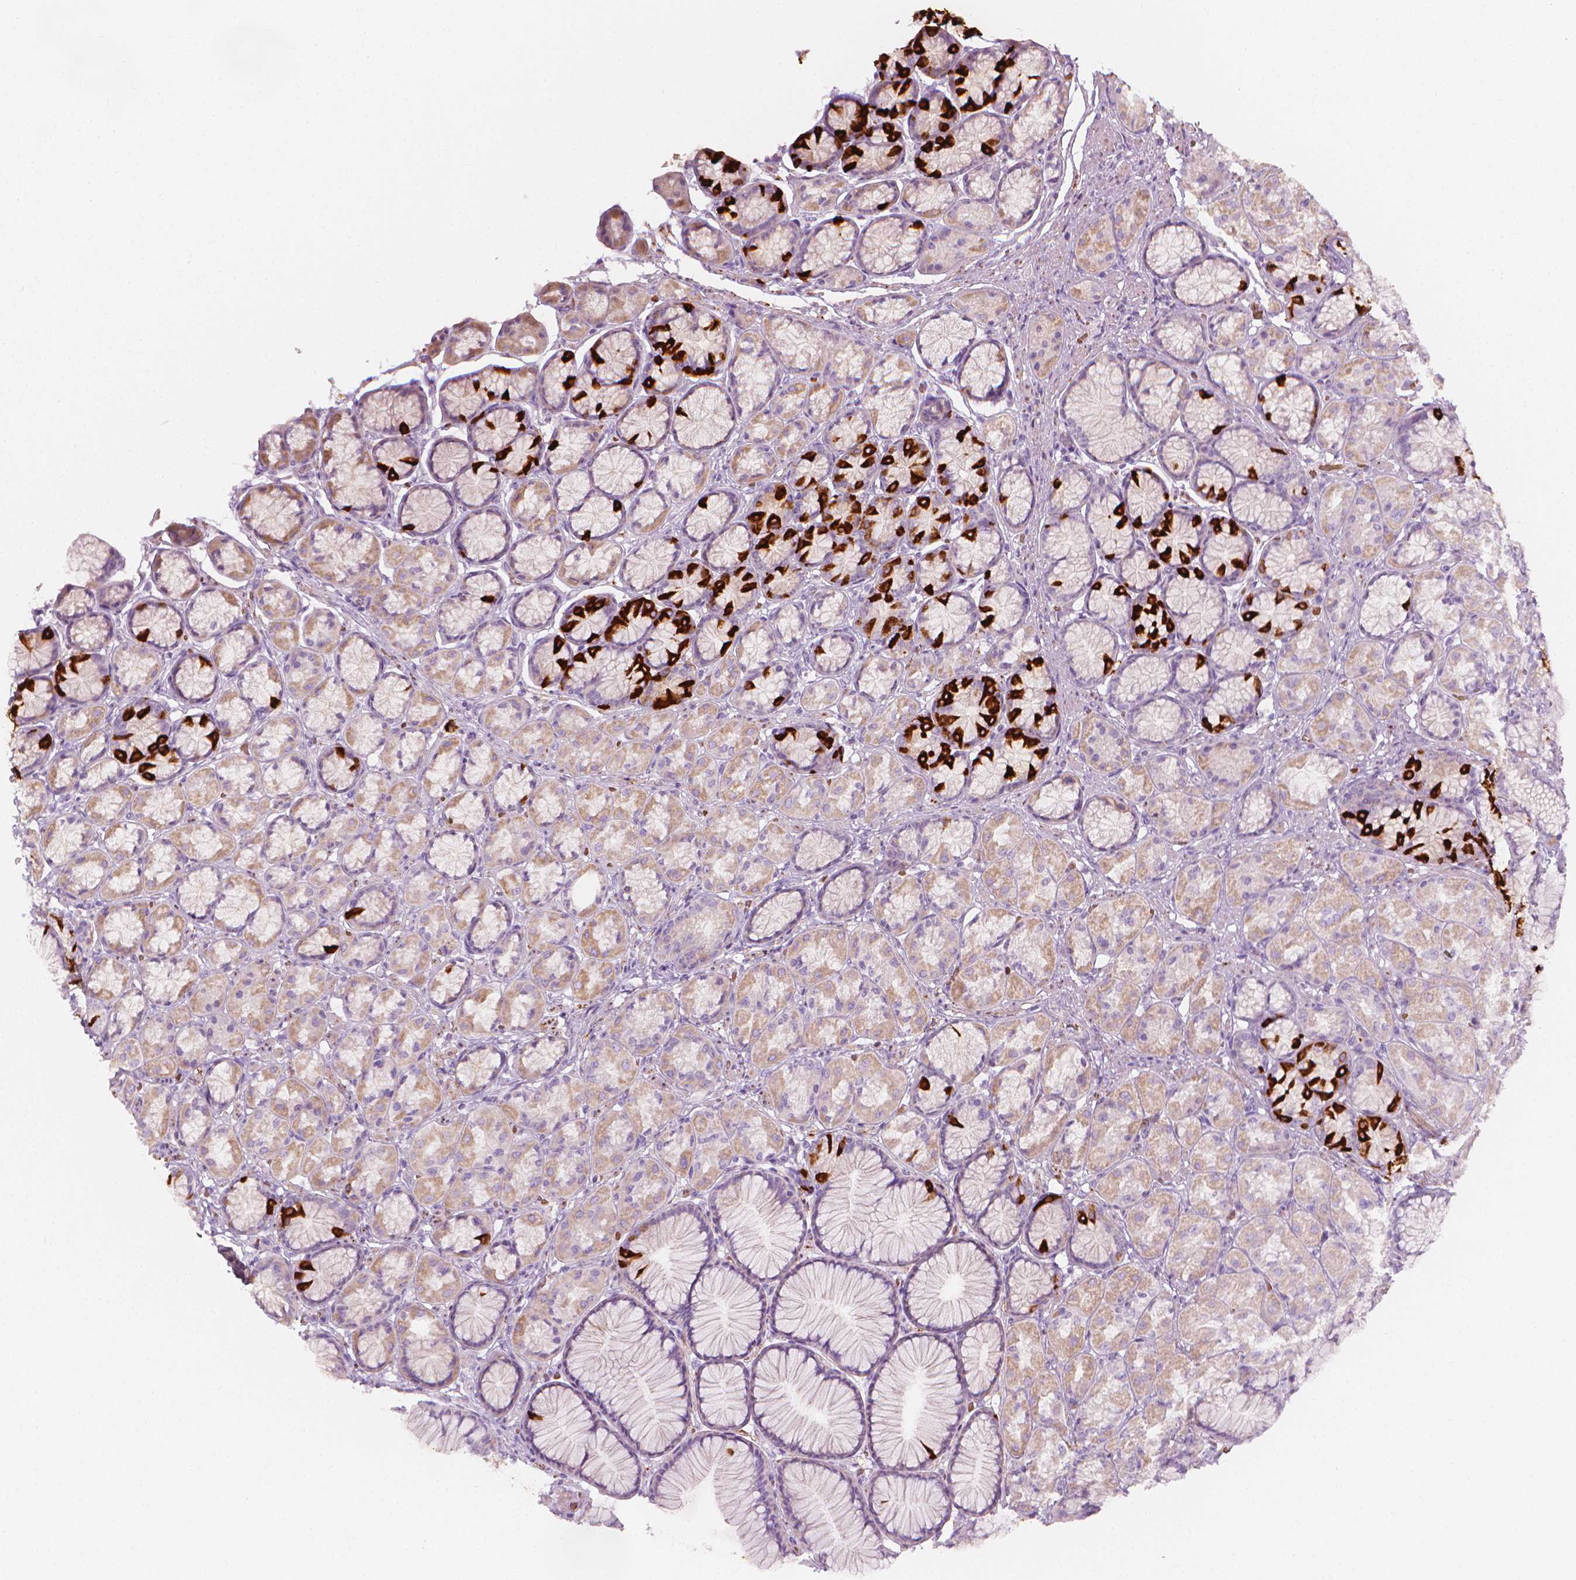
{"staining": {"intensity": "strong", "quantity": "<25%", "location": "cytoplasmic/membranous"}, "tissue": "stomach", "cell_type": "Glandular cells", "image_type": "normal", "snomed": [{"axis": "morphology", "description": "Normal tissue, NOS"}, {"axis": "morphology", "description": "Adenocarcinoma, NOS"}, {"axis": "morphology", "description": "Adenocarcinoma, High grade"}, {"axis": "topography", "description": "Stomach, upper"}, {"axis": "topography", "description": "Stomach"}], "caption": "Glandular cells demonstrate medium levels of strong cytoplasmic/membranous positivity in approximately <25% of cells in unremarkable stomach. The staining was performed using DAB (3,3'-diaminobenzidine), with brown indicating positive protein expression. Nuclei are stained blue with hematoxylin.", "gene": "CES1", "patient": {"sex": "female", "age": 65}}